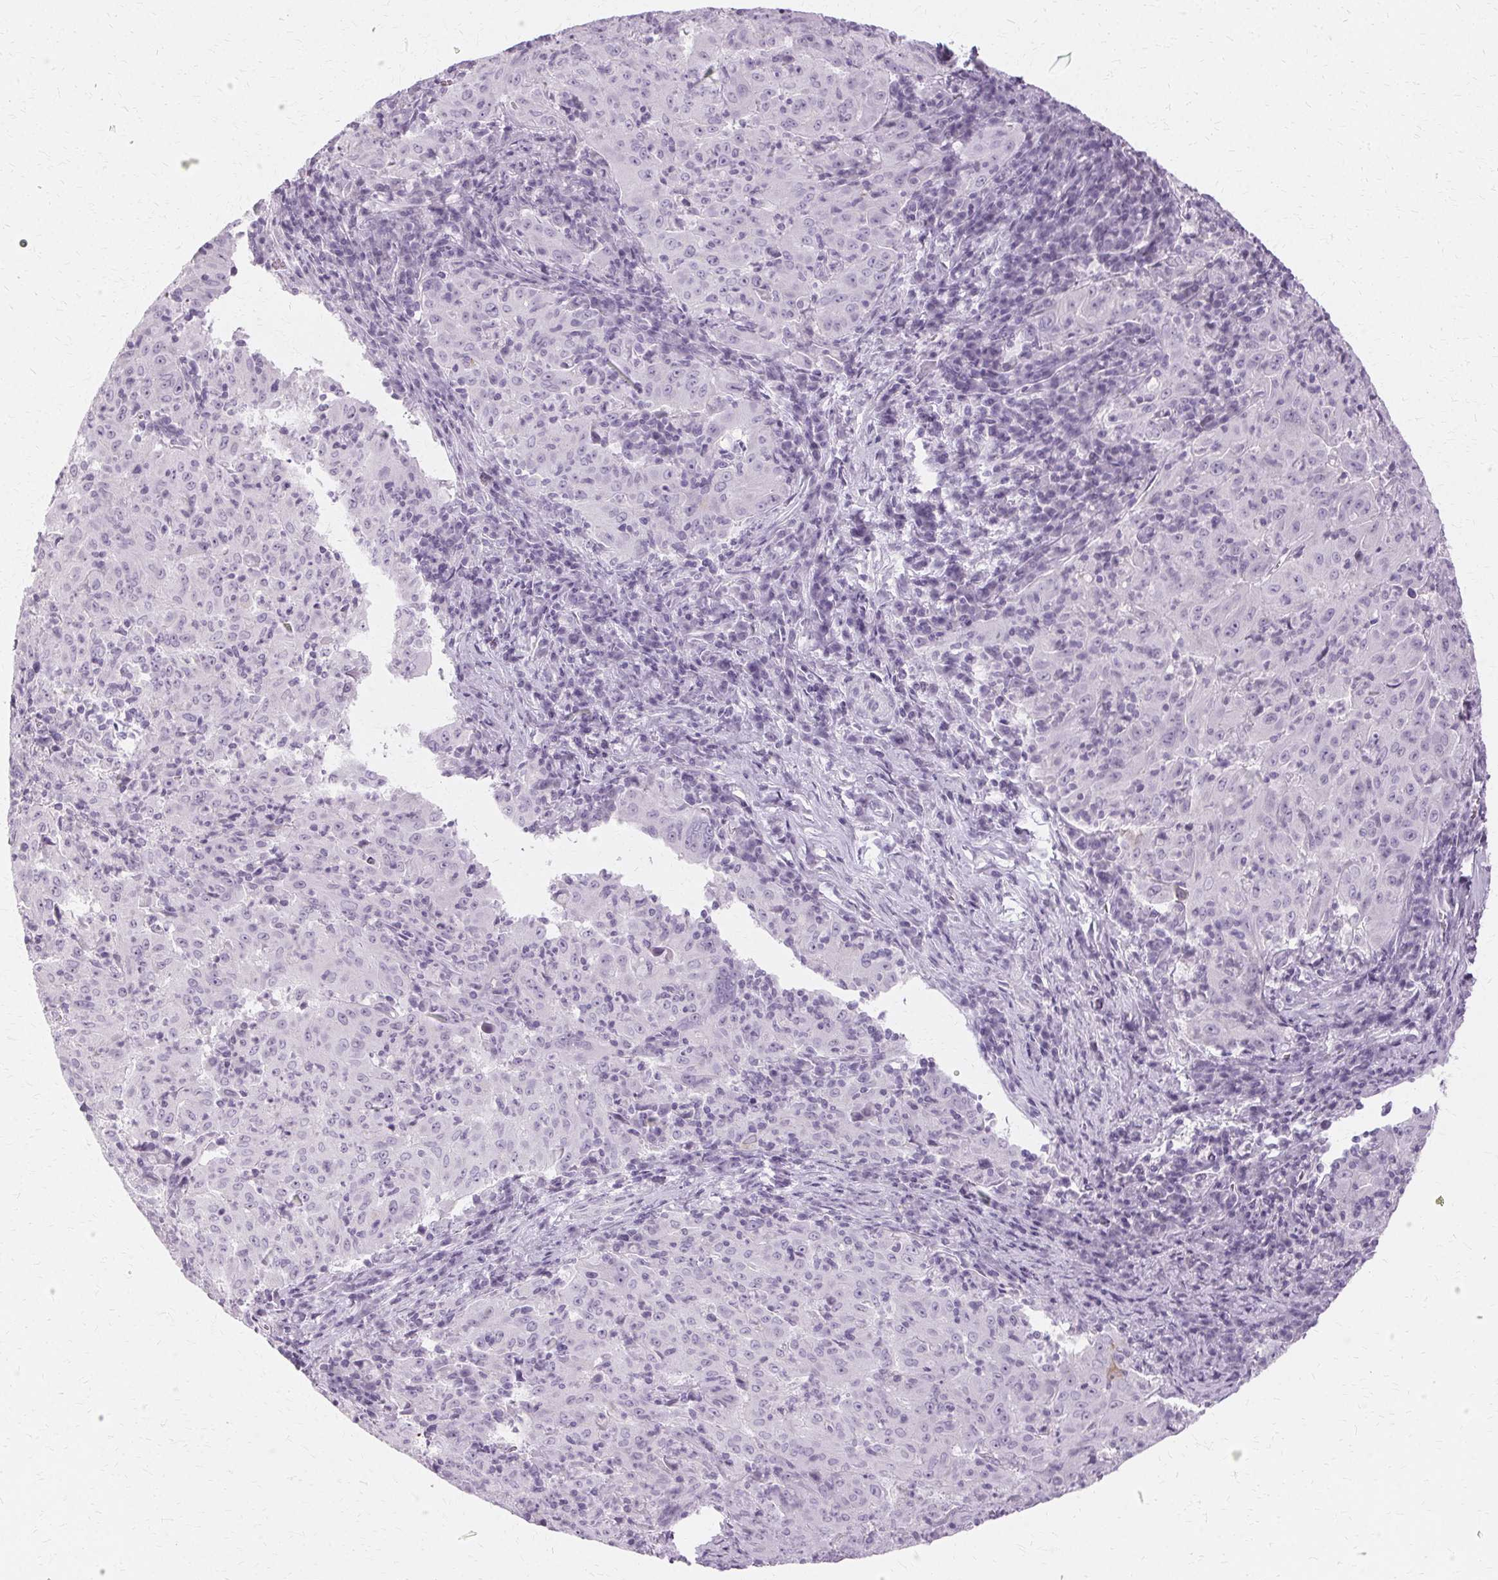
{"staining": {"intensity": "negative", "quantity": "none", "location": "none"}, "tissue": "pancreatic cancer", "cell_type": "Tumor cells", "image_type": "cancer", "snomed": [{"axis": "morphology", "description": "Adenocarcinoma, NOS"}, {"axis": "topography", "description": "Pancreas"}], "caption": "An immunohistochemistry (IHC) micrograph of pancreatic adenocarcinoma is shown. There is no staining in tumor cells of pancreatic adenocarcinoma. (IHC, brightfield microscopy, high magnification).", "gene": "KRT6C", "patient": {"sex": "male", "age": 63}}